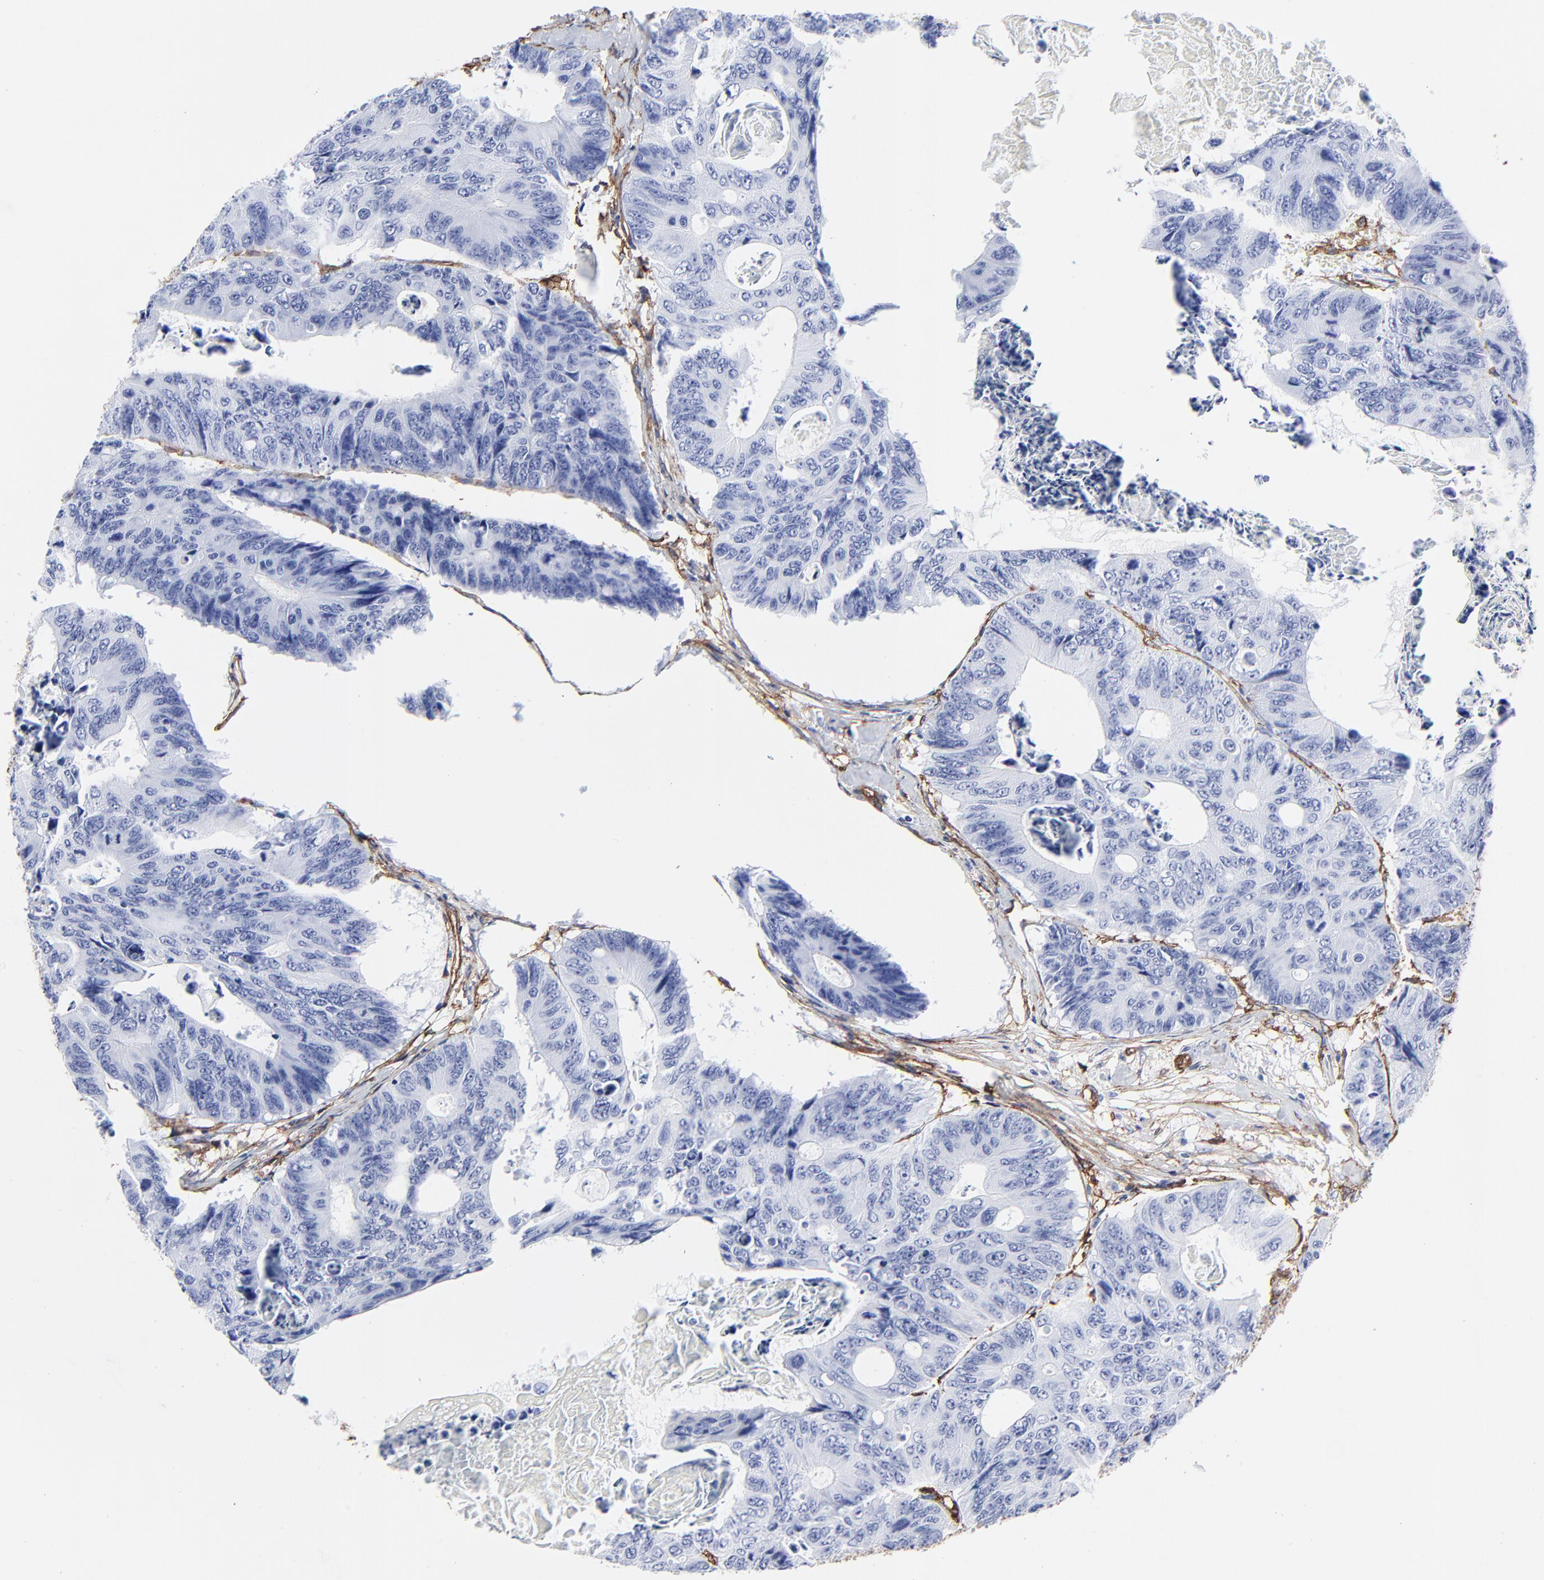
{"staining": {"intensity": "negative", "quantity": "none", "location": "none"}, "tissue": "colorectal cancer", "cell_type": "Tumor cells", "image_type": "cancer", "snomed": [{"axis": "morphology", "description": "Adenocarcinoma, NOS"}, {"axis": "topography", "description": "Colon"}], "caption": "Tumor cells show no significant protein positivity in colorectal cancer.", "gene": "CAV1", "patient": {"sex": "female", "age": 55}}